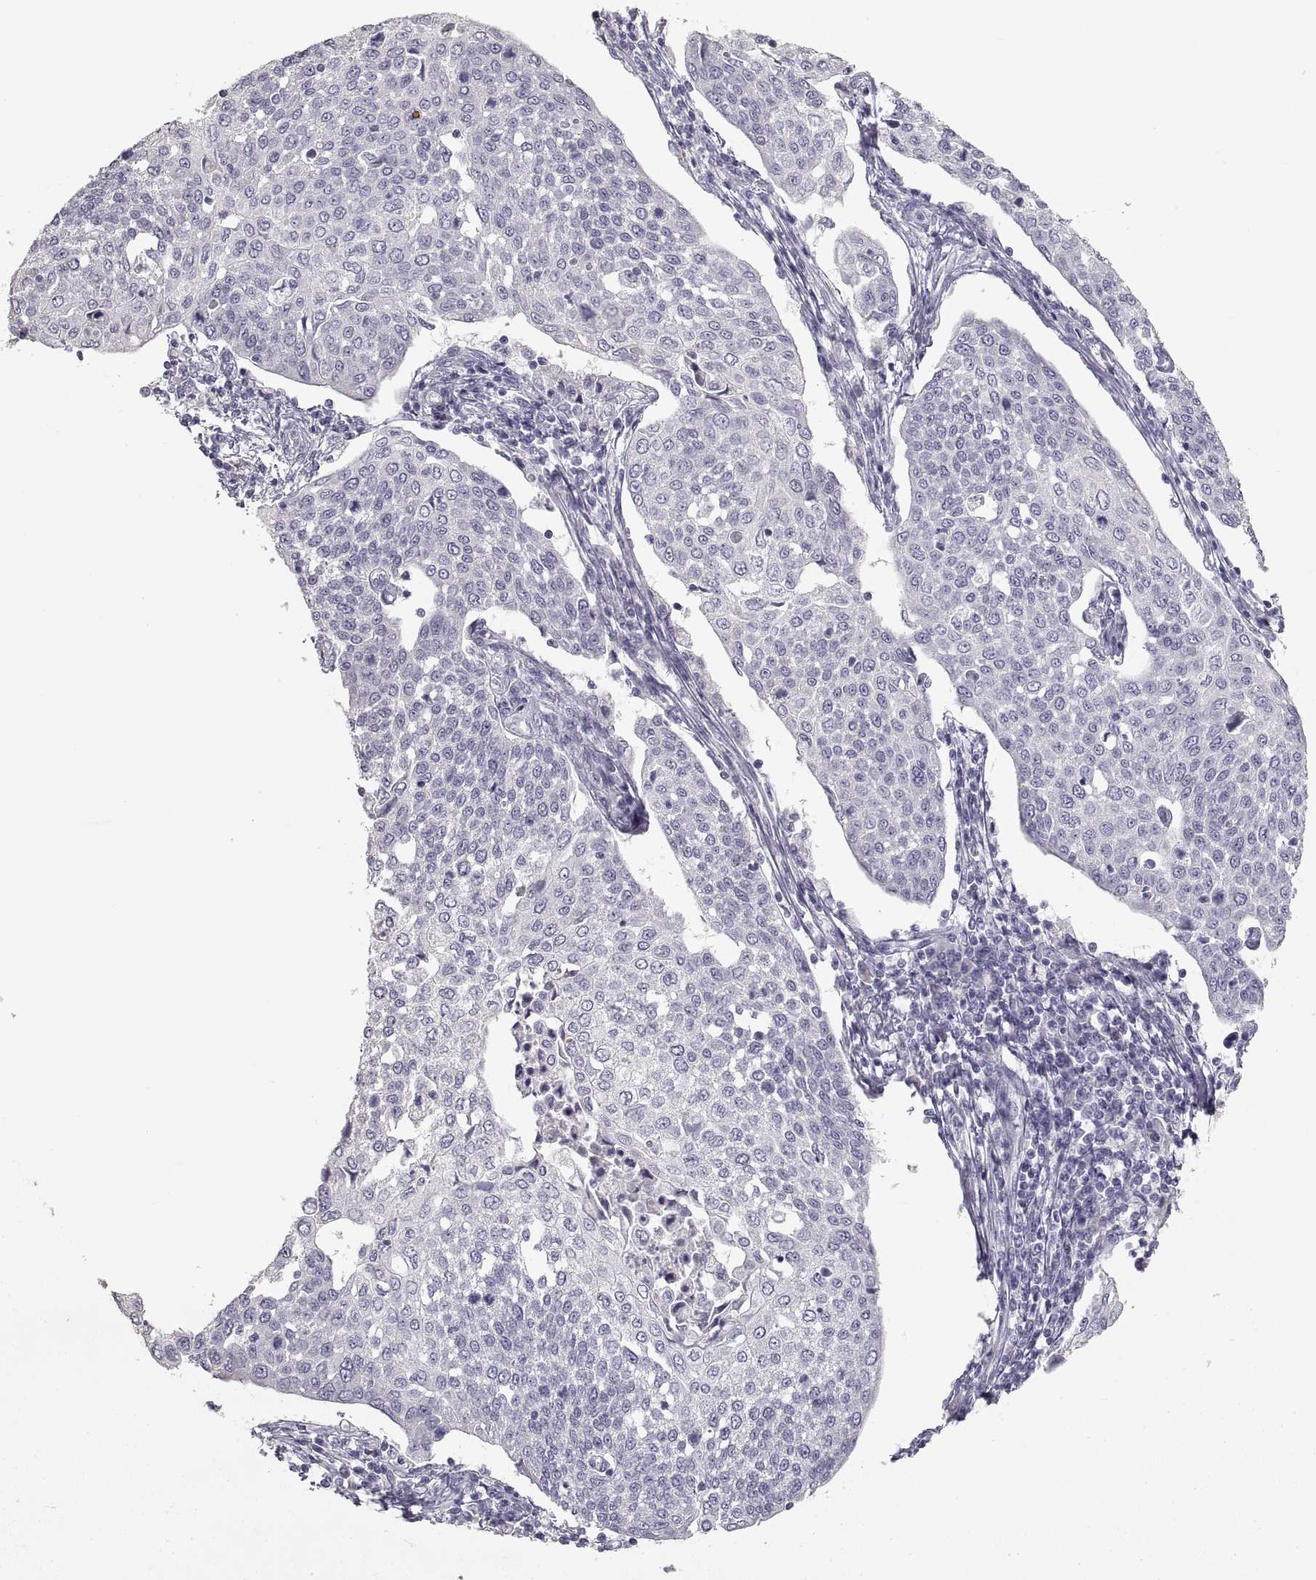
{"staining": {"intensity": "negative", "quantity": "none", "location": "none"}, "tissue": "cervical cancer", "cell_type": "Tumor cells", "image_type": "cancer", "snomed": [{"axis": "morphology", "description": "Squamous cell carcinoma, NOS"}, {"axis": "topography", "description": "Cervix"}], "caption": "IHC photomicrograph of neoplastic tissue: cervical squamous cell carcinoma stained with DAB (3,3'-diaminobenzidine) demonstrates no significant protein positivity in tumor cells.", "gene": "ZP3", "patient": {"sex": "female", "age": 34}}